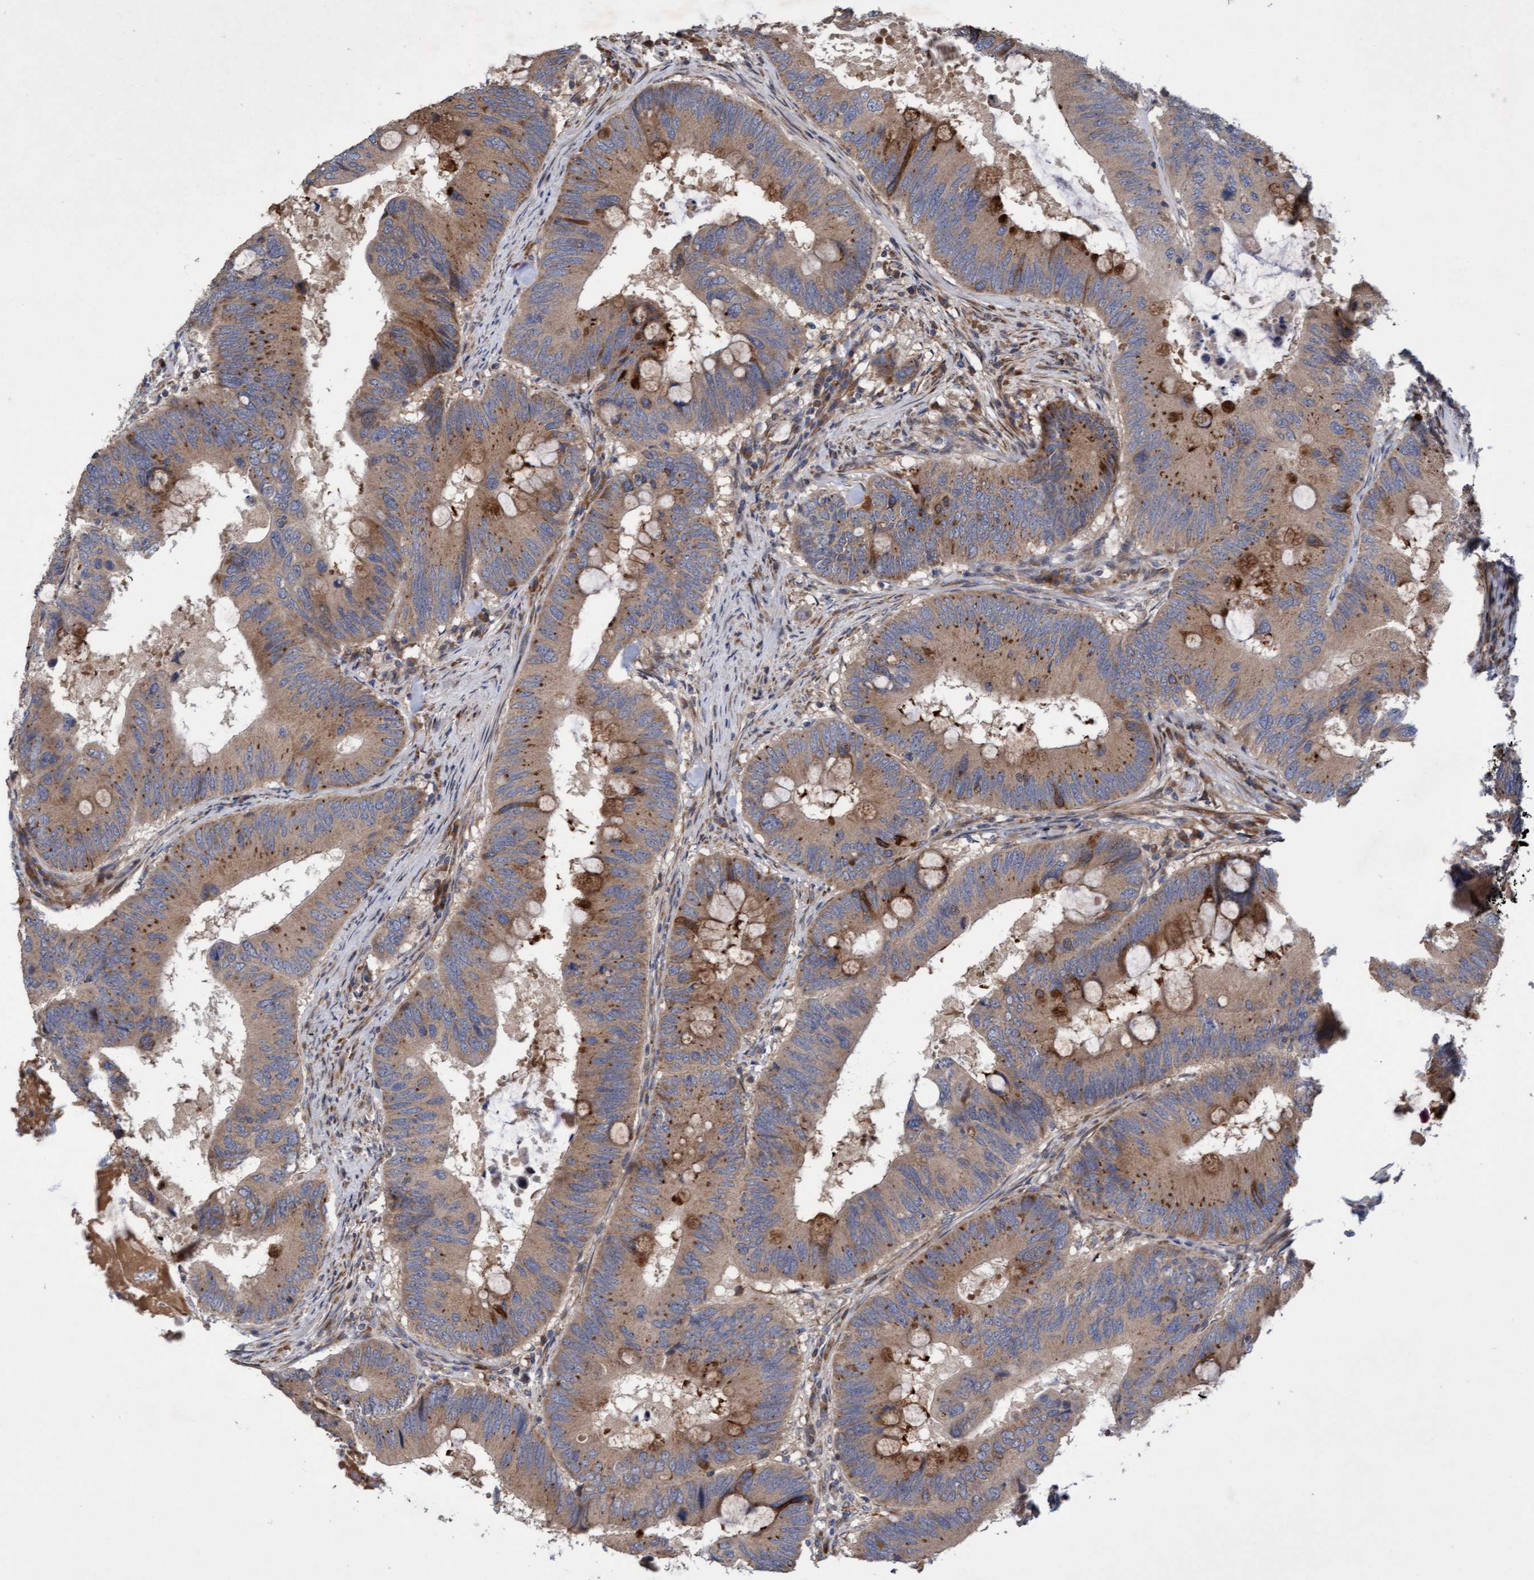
{"staining": {"intensity": "moderate", "quantity": ">75%", "location": "cytoplasmic/membranous"}, "tissue": "colorectal cancer", "cell_type": "Tumor cells", "image_type": "cancer", "snomed": [{"axis": "morphology", "description": "Adenocarcinoma, NOS"}, {"axis": "topography", "description": "Colon"}], "caption": "Approximately >75% of tumor cells in human colorectal cancer (adenocarcinoma) display moderate cytoplasmic/membranous protein expression as visualized by brown immunohistochemical staining.", "gene": "ELP5", "patient": {"sex": "male", "age": 71}}